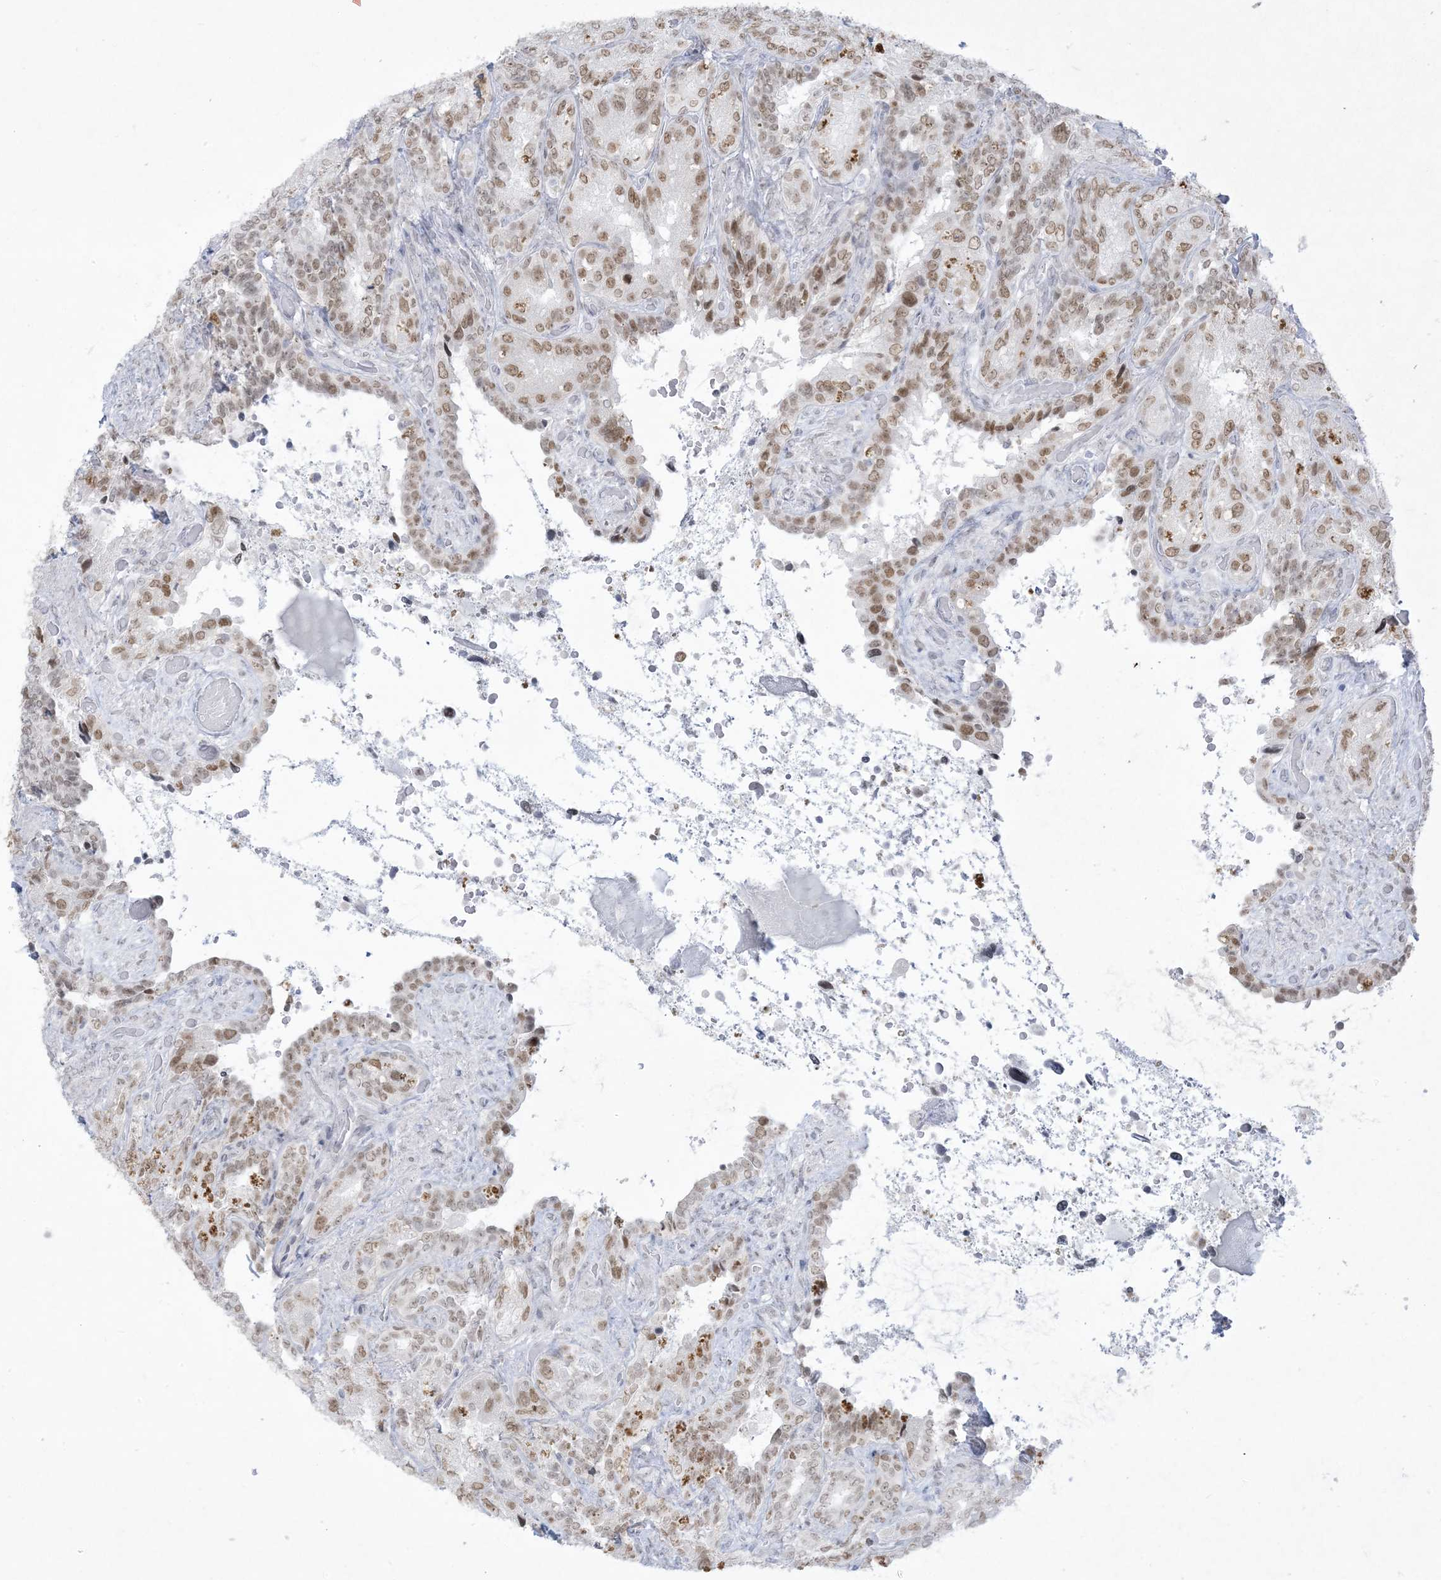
{"staining": {"intensity": "moderate", "quantity": ">75%", "location": "nuclear"}, "tissue": "seminal vesicle", "cell_type": "Glandular cells", "image_type": "normal", "snomed": [{"axis": "morphology", "description": "Normal tissue, NOS"}, {"axis": "topography", "description": "Seminal veicle"}, {"axis": "topography", "description": "Peripheral nerve tissue"}], "caption": "IHC staining of benign seminal vesicle, which exhibits medium levels of moderate nuclear staining in approximately >75% of glandular cells indicating moderate nuclear protein staining. The staining was performed using DAB (brown) for protein detection and nuclei were counterstained in hematoxylin (blue).", "gene": "HOMEZ", "patient": {"sex": "male", "age": 67}}